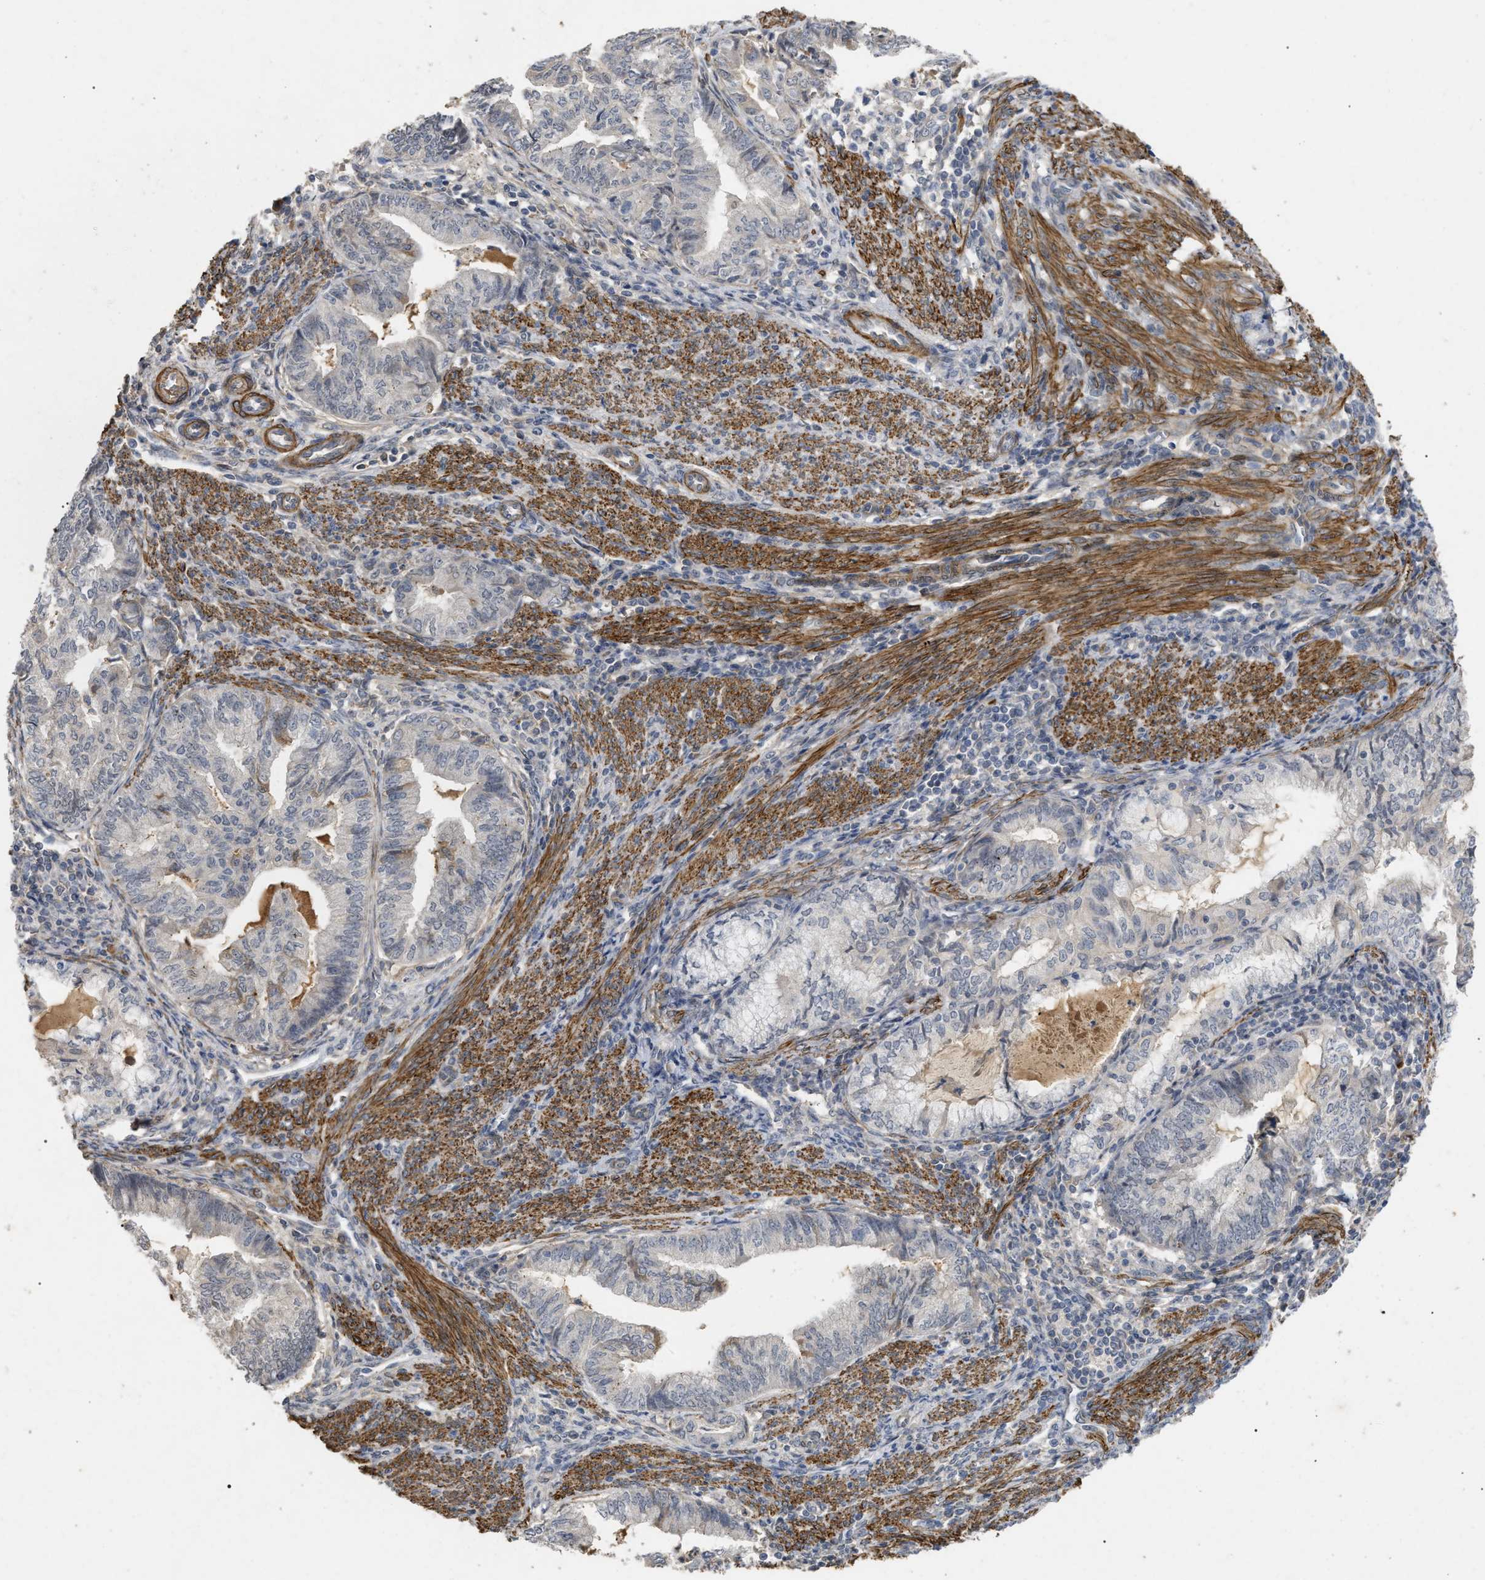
{"staining": {"intensity": "negative", "quantity": "none", "location": "none"}, "tissue": "endometrial cancer", "cell_type": "Tumor cells", "image_type": "cancer", "snomed": [{"axis": "morphology", "description": "Adenocarcinoma, NOS"}, {"axis": "topography", "description": "Endometrium"}], "caption": "Immunohistochemical staining of human endometrial cancer demonstrates no significant expression in tumor cells.", "gene": "ST6GALNAC6", "patient": {"sex": "female", "age": 79}}